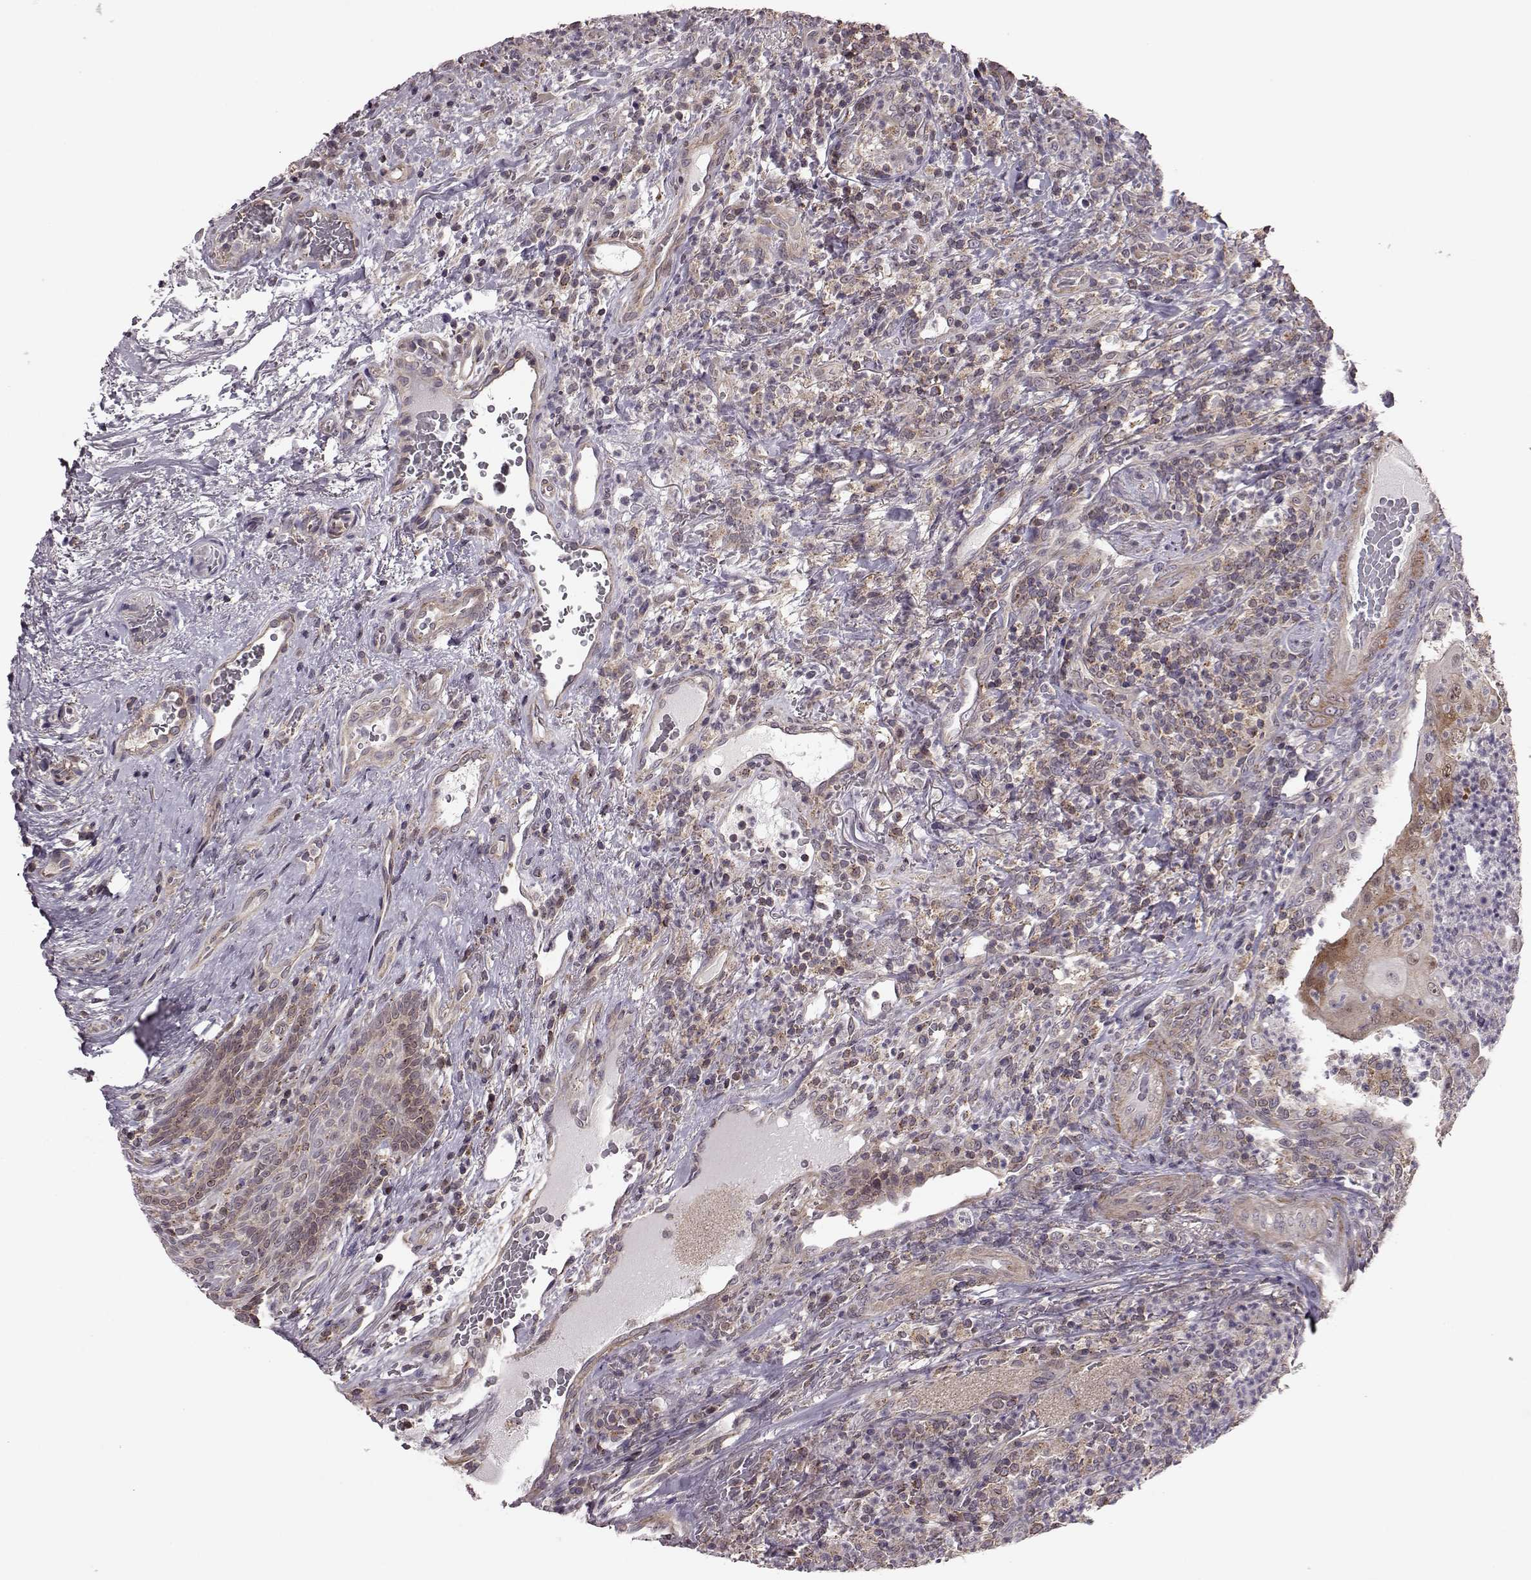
{"staining": {"intensity": "moderate", "quantity": ">75%", "location": "cytoplasmic/membranous"}, "tissue": "head and neck cancer", "cell_type": "Tumor cells", "image_type": "cancer", "snomed": [{"axis": "morphology", "description": "Squamous cell carcinoma, NOS"}, {"axis": "topography", "description": "Head-Neck"}], "caption": "Protein expression analysis of head and neck cancer reveals moderate cytoplasmic/membranous positivity in approximately >75% of tumor cells.", "gene": "FNIP2", "patient": {"sex": "male", "age": 69}}